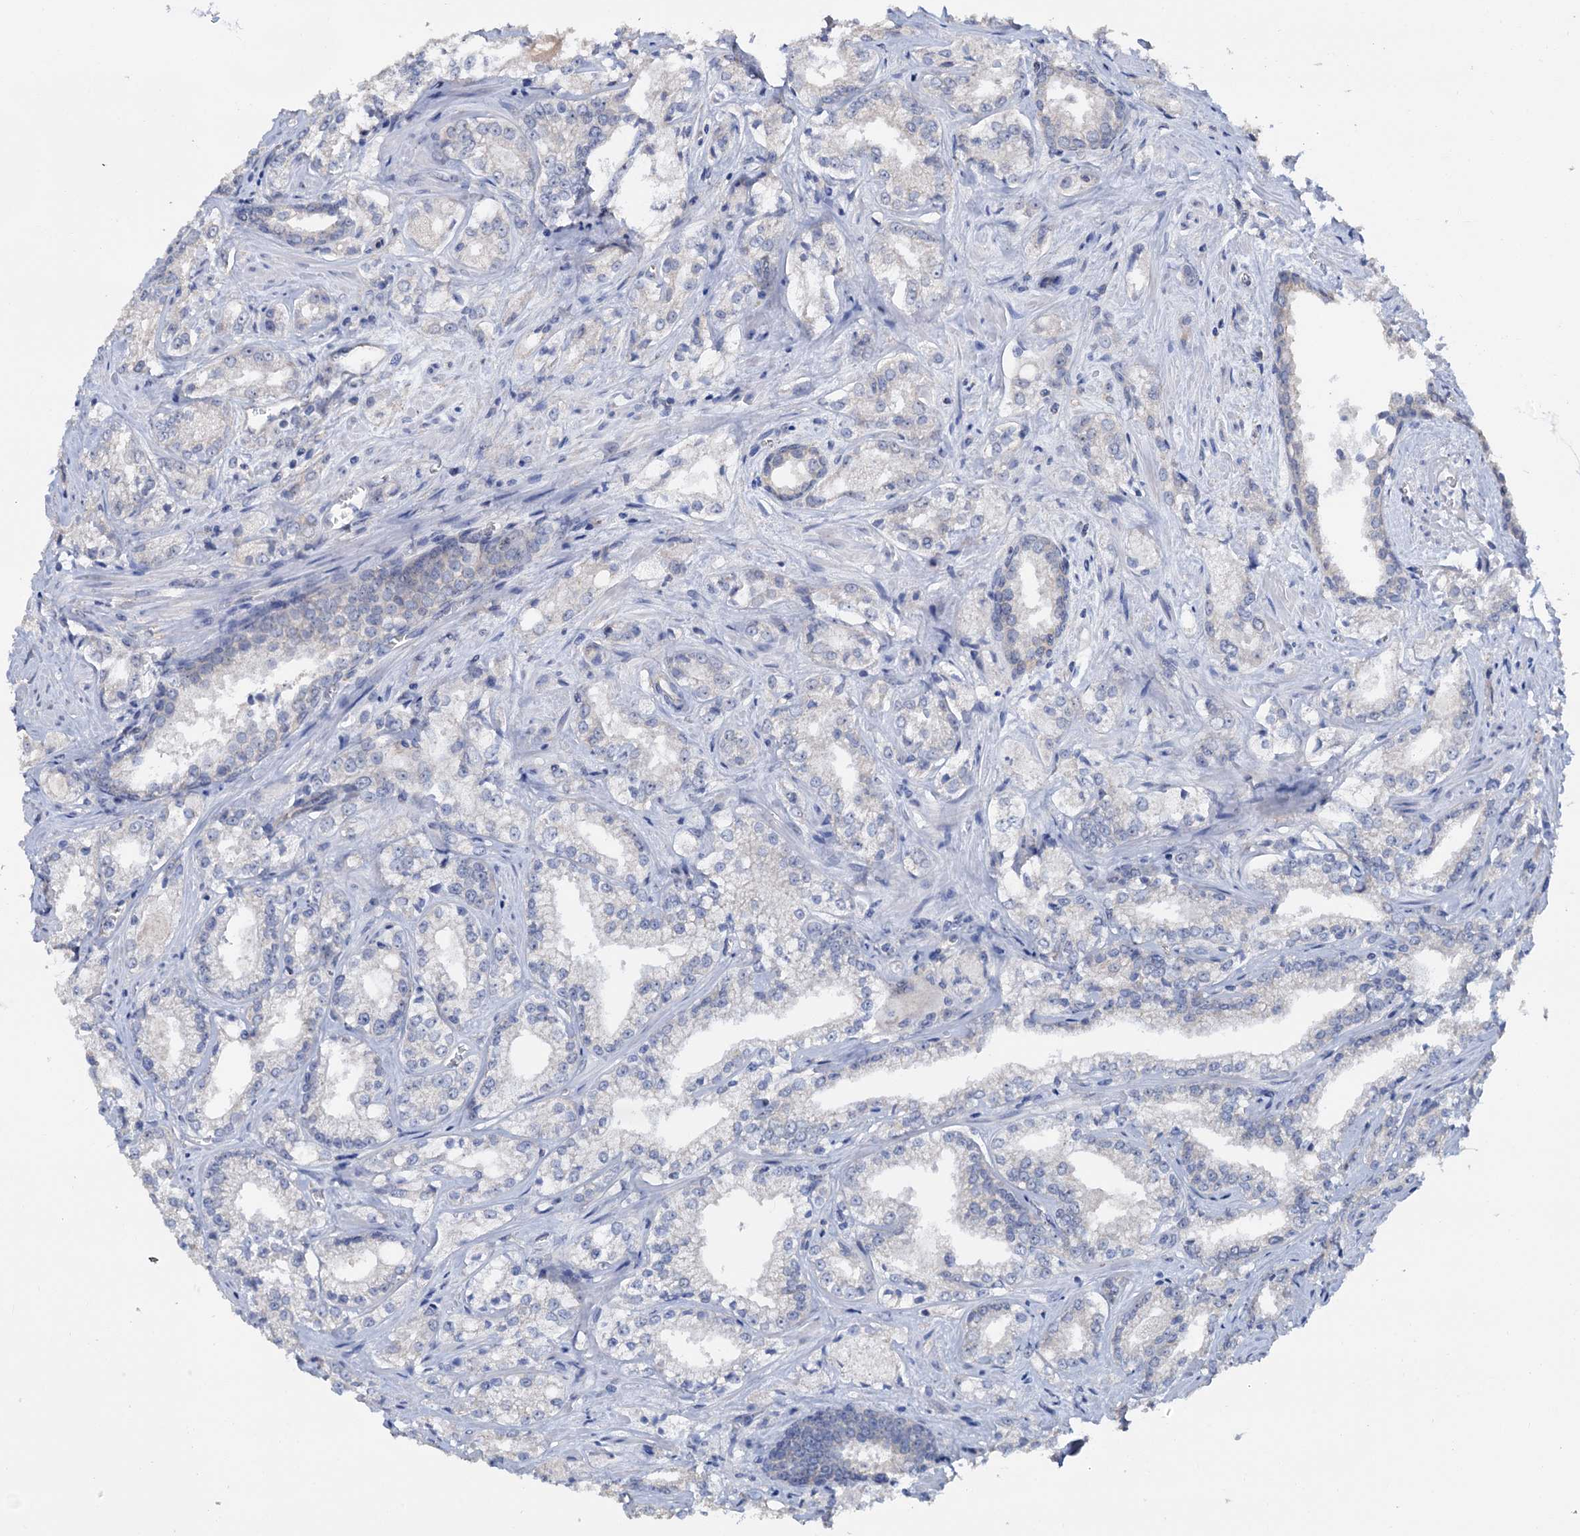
{"staining": {"intensity": "negative", "quantity": "none", "location": "none"}, "tissue": "prostate cancer", "cell_type": "Tumor cells", "image_type": "cancer", "snomed": [{"axis": "morphology", "description": "Adenocarcinoma, Low grade"}, {"axis": "topography", "description": "Prostate"}], "caption": "IHC photomicrograph of neoplastic tissue: prostate adenocarcinoma (low-grade) stained with DAB demonstrates no significant protein positivity in tumor cells.", "gene": "C2CD3", "patient": {"sex": "male", "age": 47}}